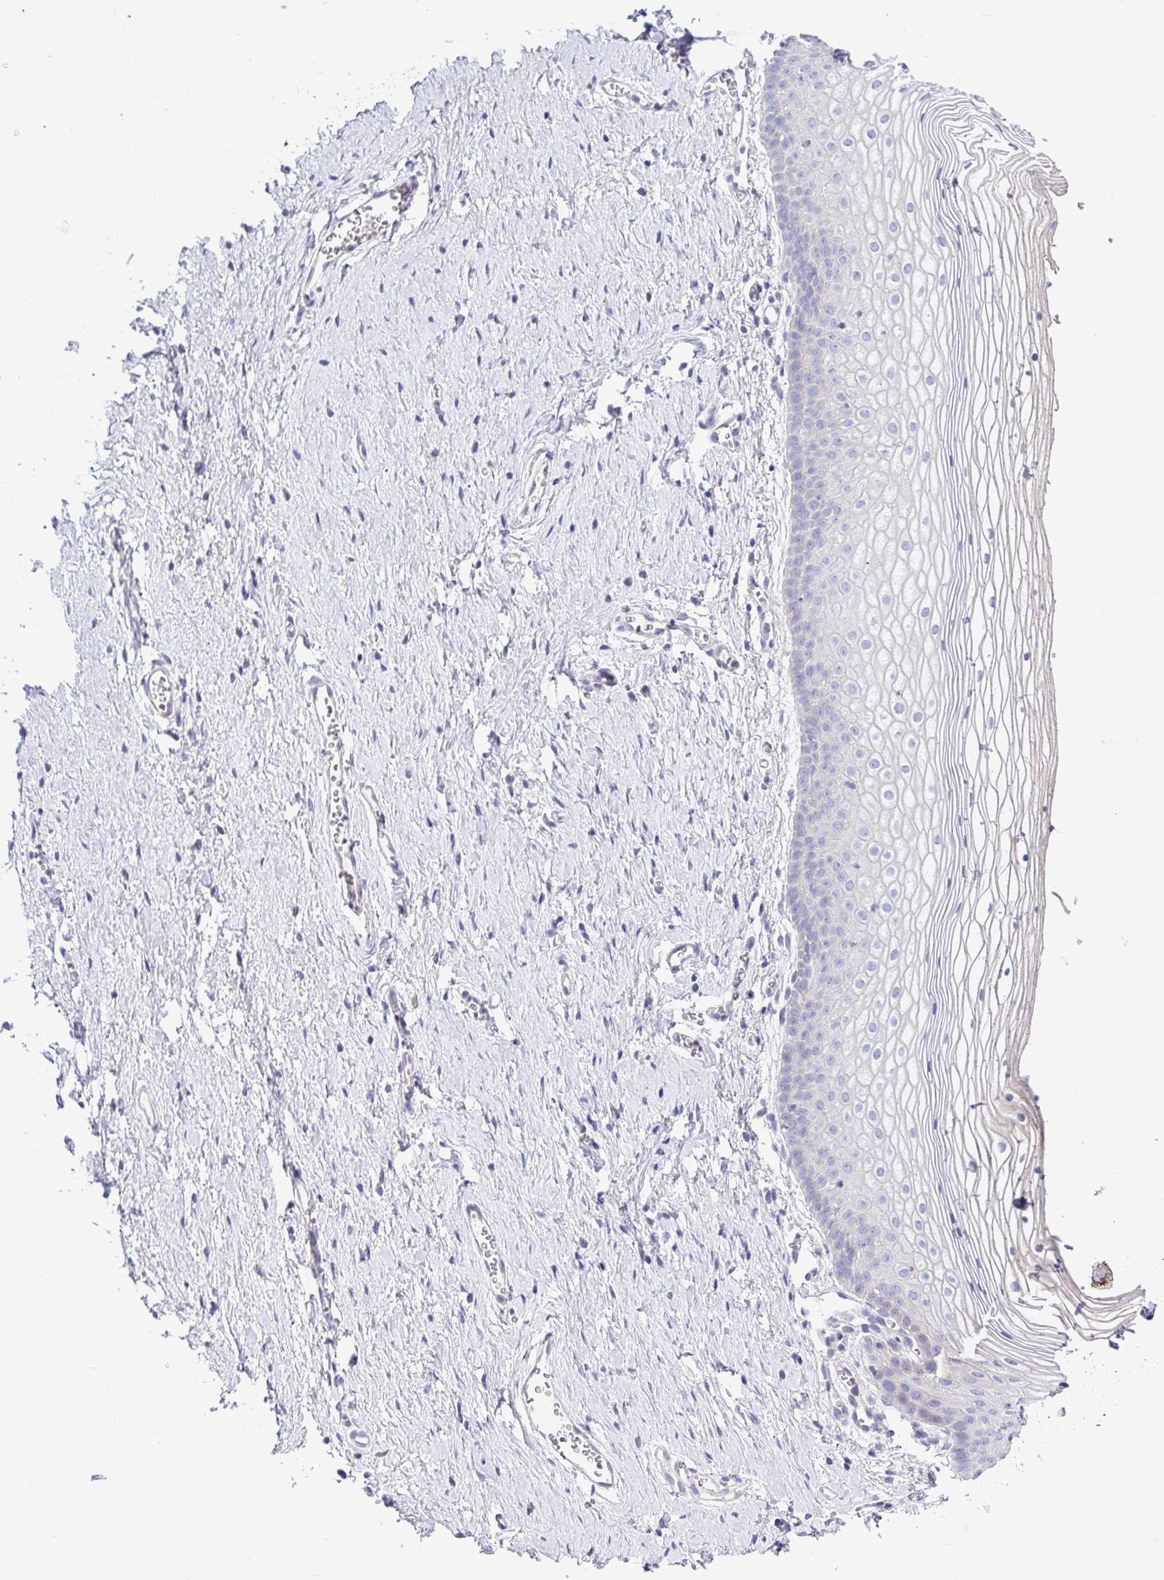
{"staining": {"intensity": "negative", "quantity": "none", "location": "none"}, "tissue": "vagina", "cell_type": "Squamous epithelial cells", "image_type": "normal", "snomed": [{"axis": "morphology", "description": "Normal tissue, NOS"}, {"axis": "topography", "description": "Vagina"}], "caption": "IHC micrograph of normal human vagina stained for a protein (brown), which reveals no positivity in squamous epithelial cells.", "gene": "EPN3", "patient": {"sex": "female", "age": 56}}